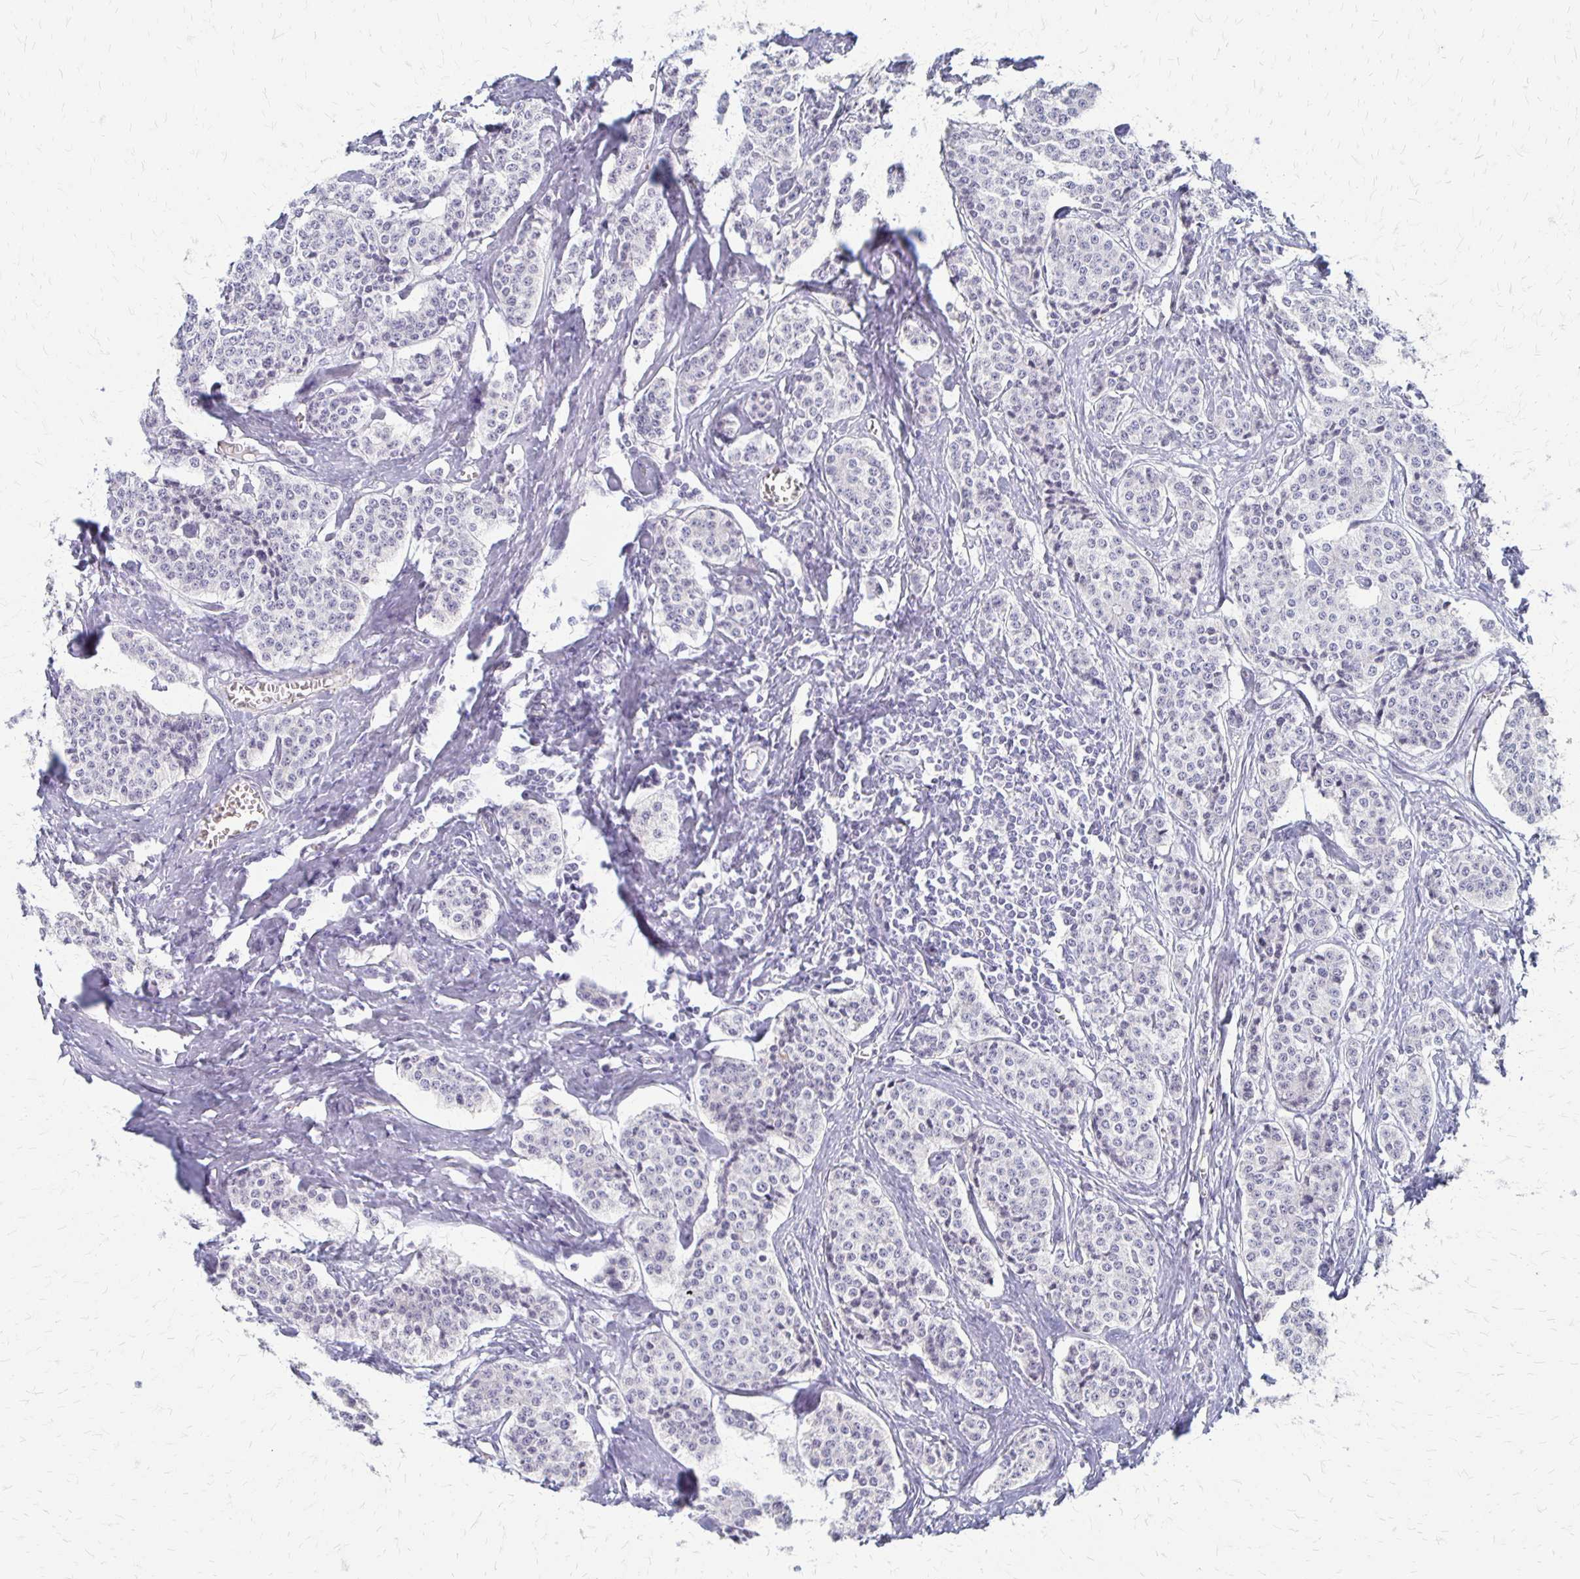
{"staining": {"intensity": "negative", "quantity": "none", "location": "none"}, "tissue": "carcinoid", "cell_type": "Tumor cells", "image_type": "cancer", "snomed": [{"axis": "morphology", "description": "Carcinoid, malignant, NOS"}, {"axis": "topography", "description": "Small intestine"}], "caption": "Micrograph shows no protein positivity in tumor cells of malignant carcinoid tissue. (Immunohistochemistry, brightfield microscopy, high magnification).", "gene": "RHOC", "patient": {"sex": "female", "age": 64}}